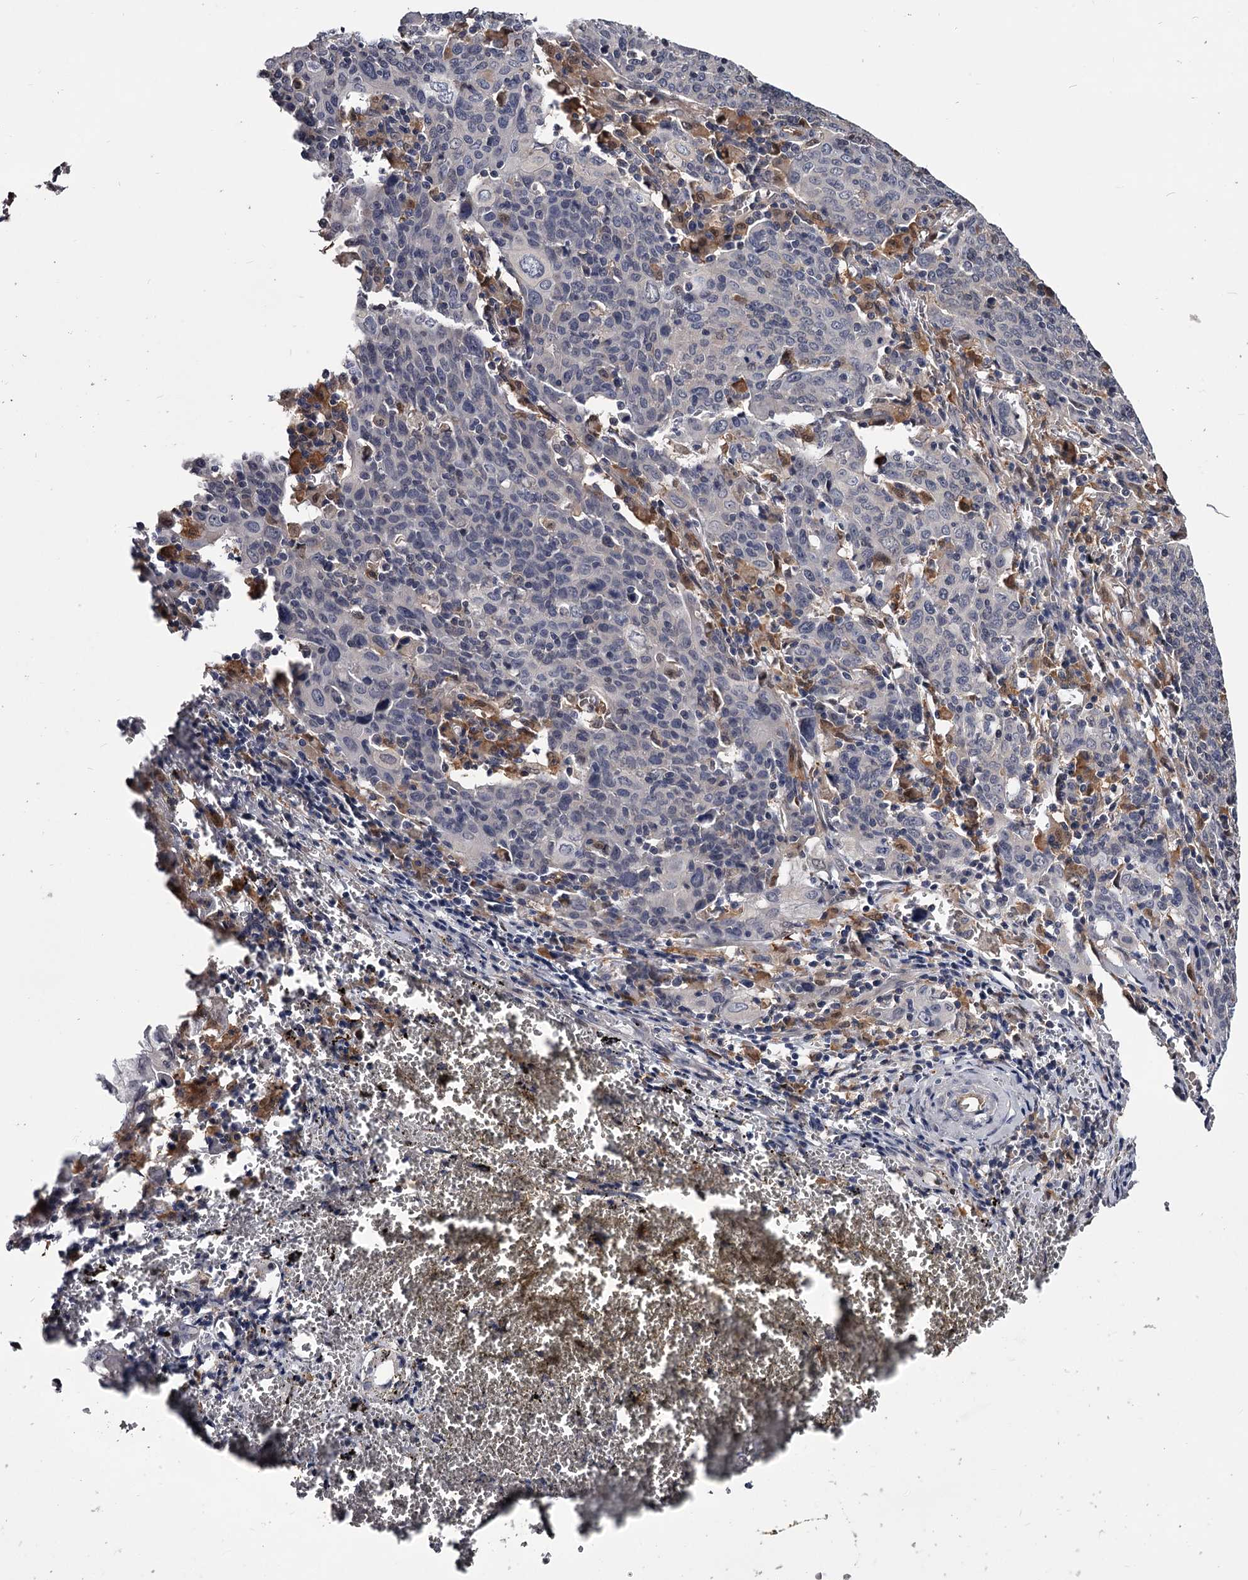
{"staining": {"intensity": "negative", "quantity": "none", "location": "none"}, "tissue": "cervical cancer", "cell_type": "Tumor cells", "image_type": "cancer", "snomed": [{"axis": "morphology", "description": "Squamous cell carcinoma, NOS"}, {"axis": "topography", "description": "Cervix"}], "caption": "An IHC photomicrograph of squamous cell carcinoma (cervical) is shown. There is no staining in tumor cells of squamous cell carcinoma (cervical).", "gene": "GSTO1", "patient": {"sex": "female", "age": 67}}